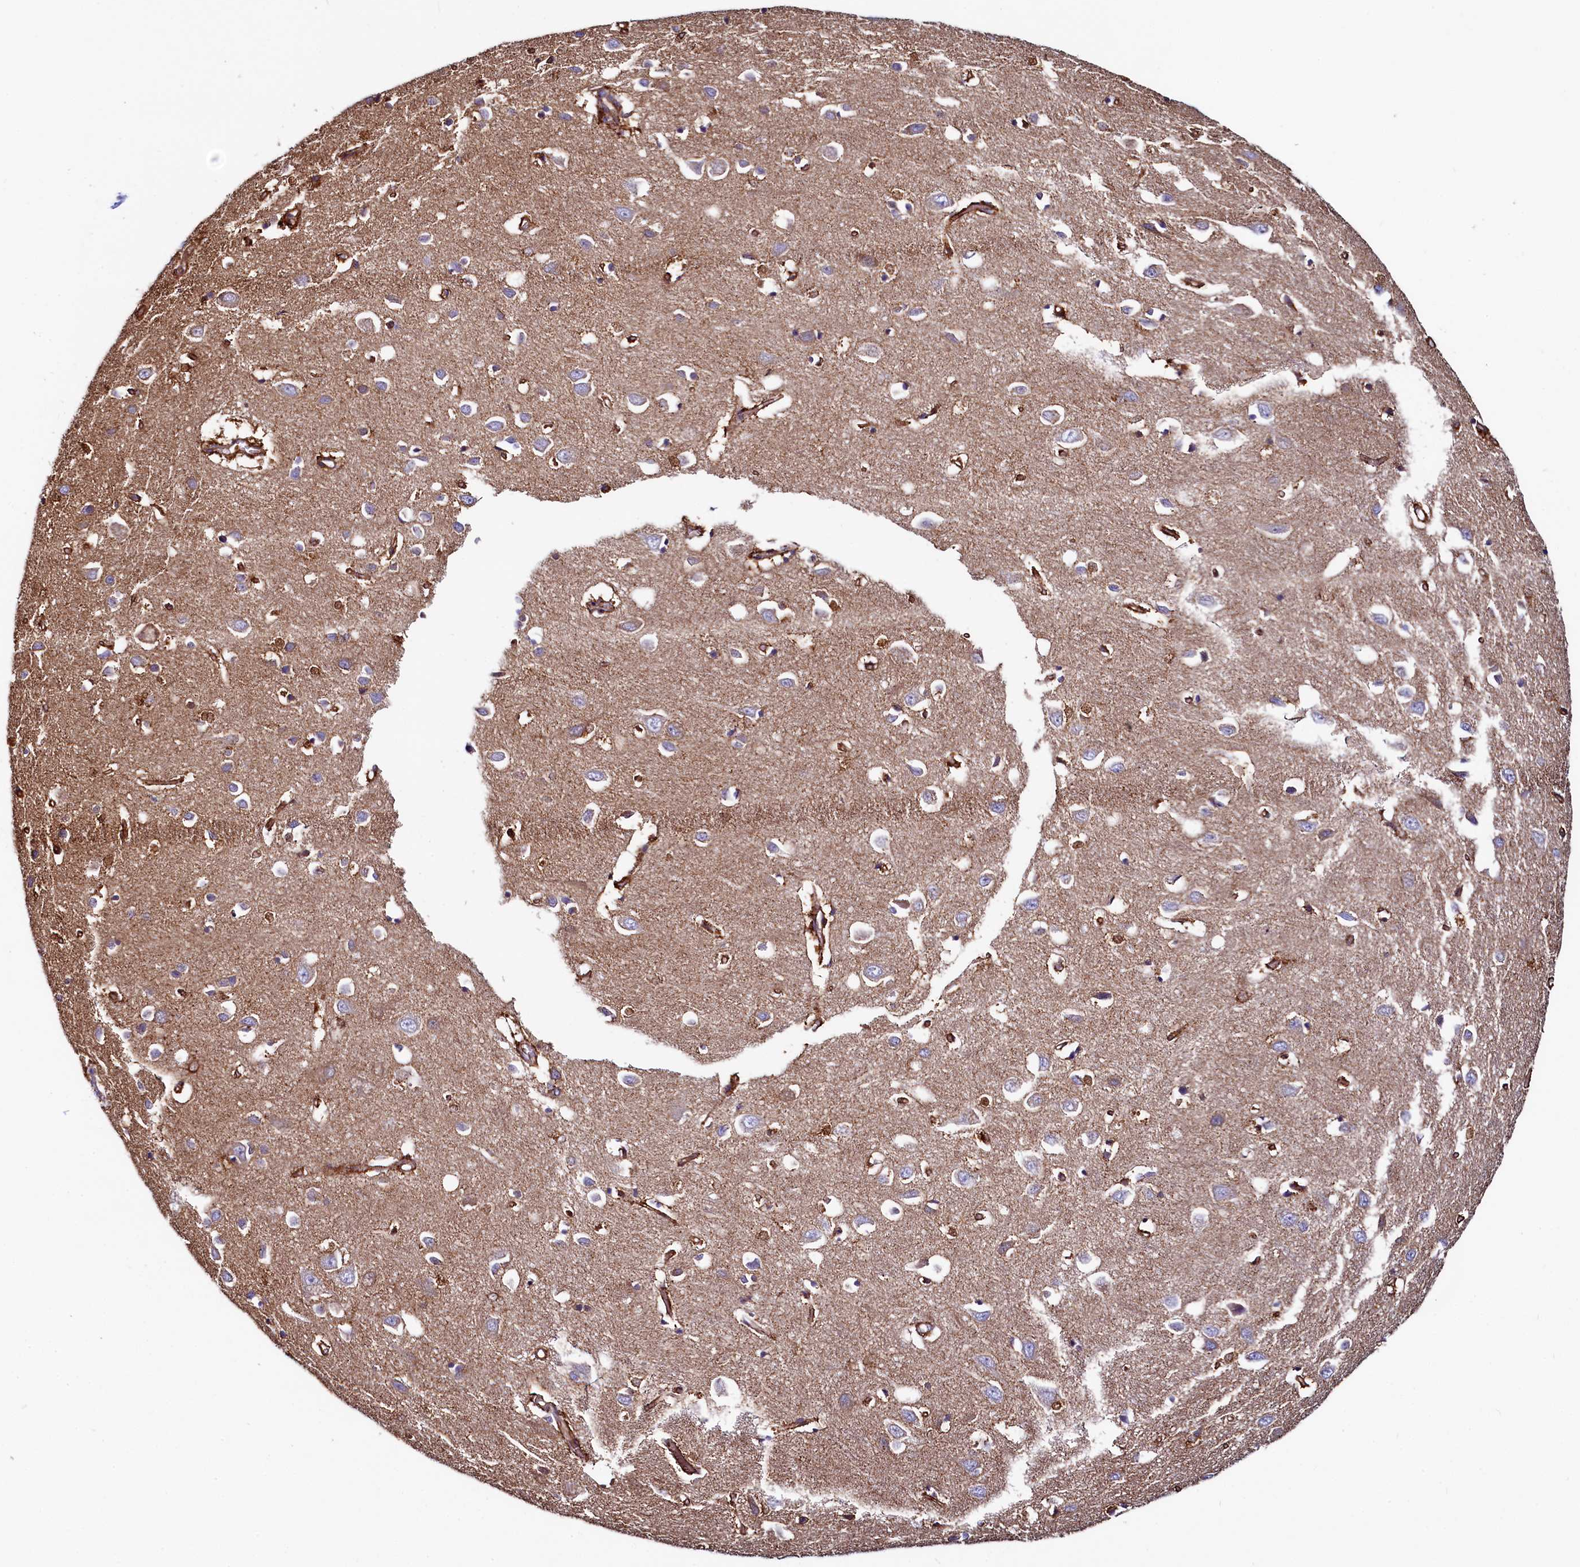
{"staining": {"intensity": "moderate", "quantity": ">75%", "location": "cytoplasmic/membranous"}, "tissue": "cerebral cortex", "cell_type": "Endothelial cells", "image_type": "normal", "snomed": [{"axis": "morphology", "description": "Normal tissue, NOS"}, {"axis": "topography", "description": "Cerebral cortex"}], "caption": "Cerebral cortex stained with a brown dye demonstrates moderate cytoplasmic/membranous positive staining in about >75% of endothelial cells.", "gene": "ASTE1", "patient": {"sex": "female", "age": 64}}